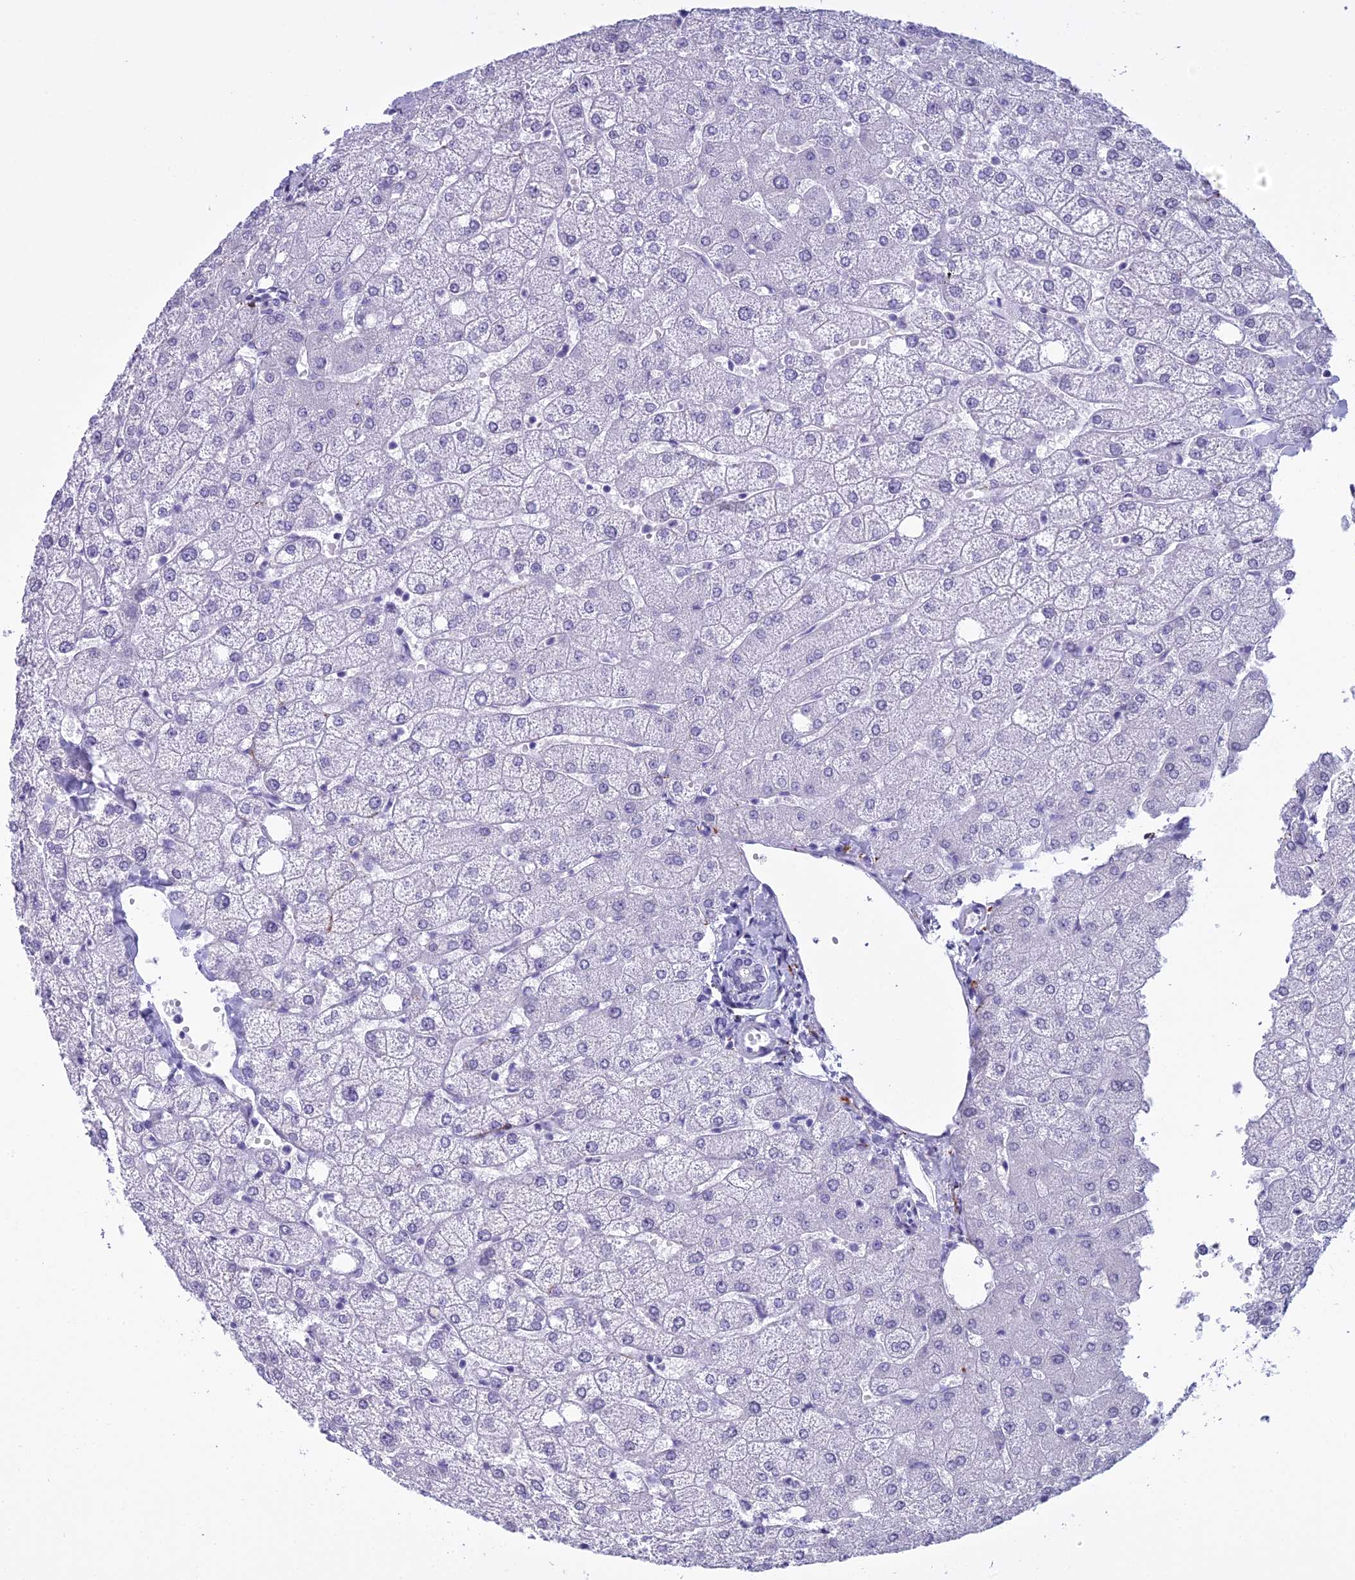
{"staining": {"intensity": "negative", "quantity": "none", "location": "none"}, "tissue": "liver", "cell_type": "Cholangiocytes", "image_type": "normal", "snomed": [{"axis": "morphology", "description": "Normal tissue, NOS"}, {"axis": "topography", "description": "Liver"}], "caption": "This image is of normal liver stained with IHC to label a protein in brown with the nuclei are counter-stained blue. There is no positivity in cholangiocytes. The staining is performed using DAB brown chromogen with nuclei counter-stained in using hematoxylin.", "gene": "MAP6", "patient": {"sex": "female", "age": 54}}